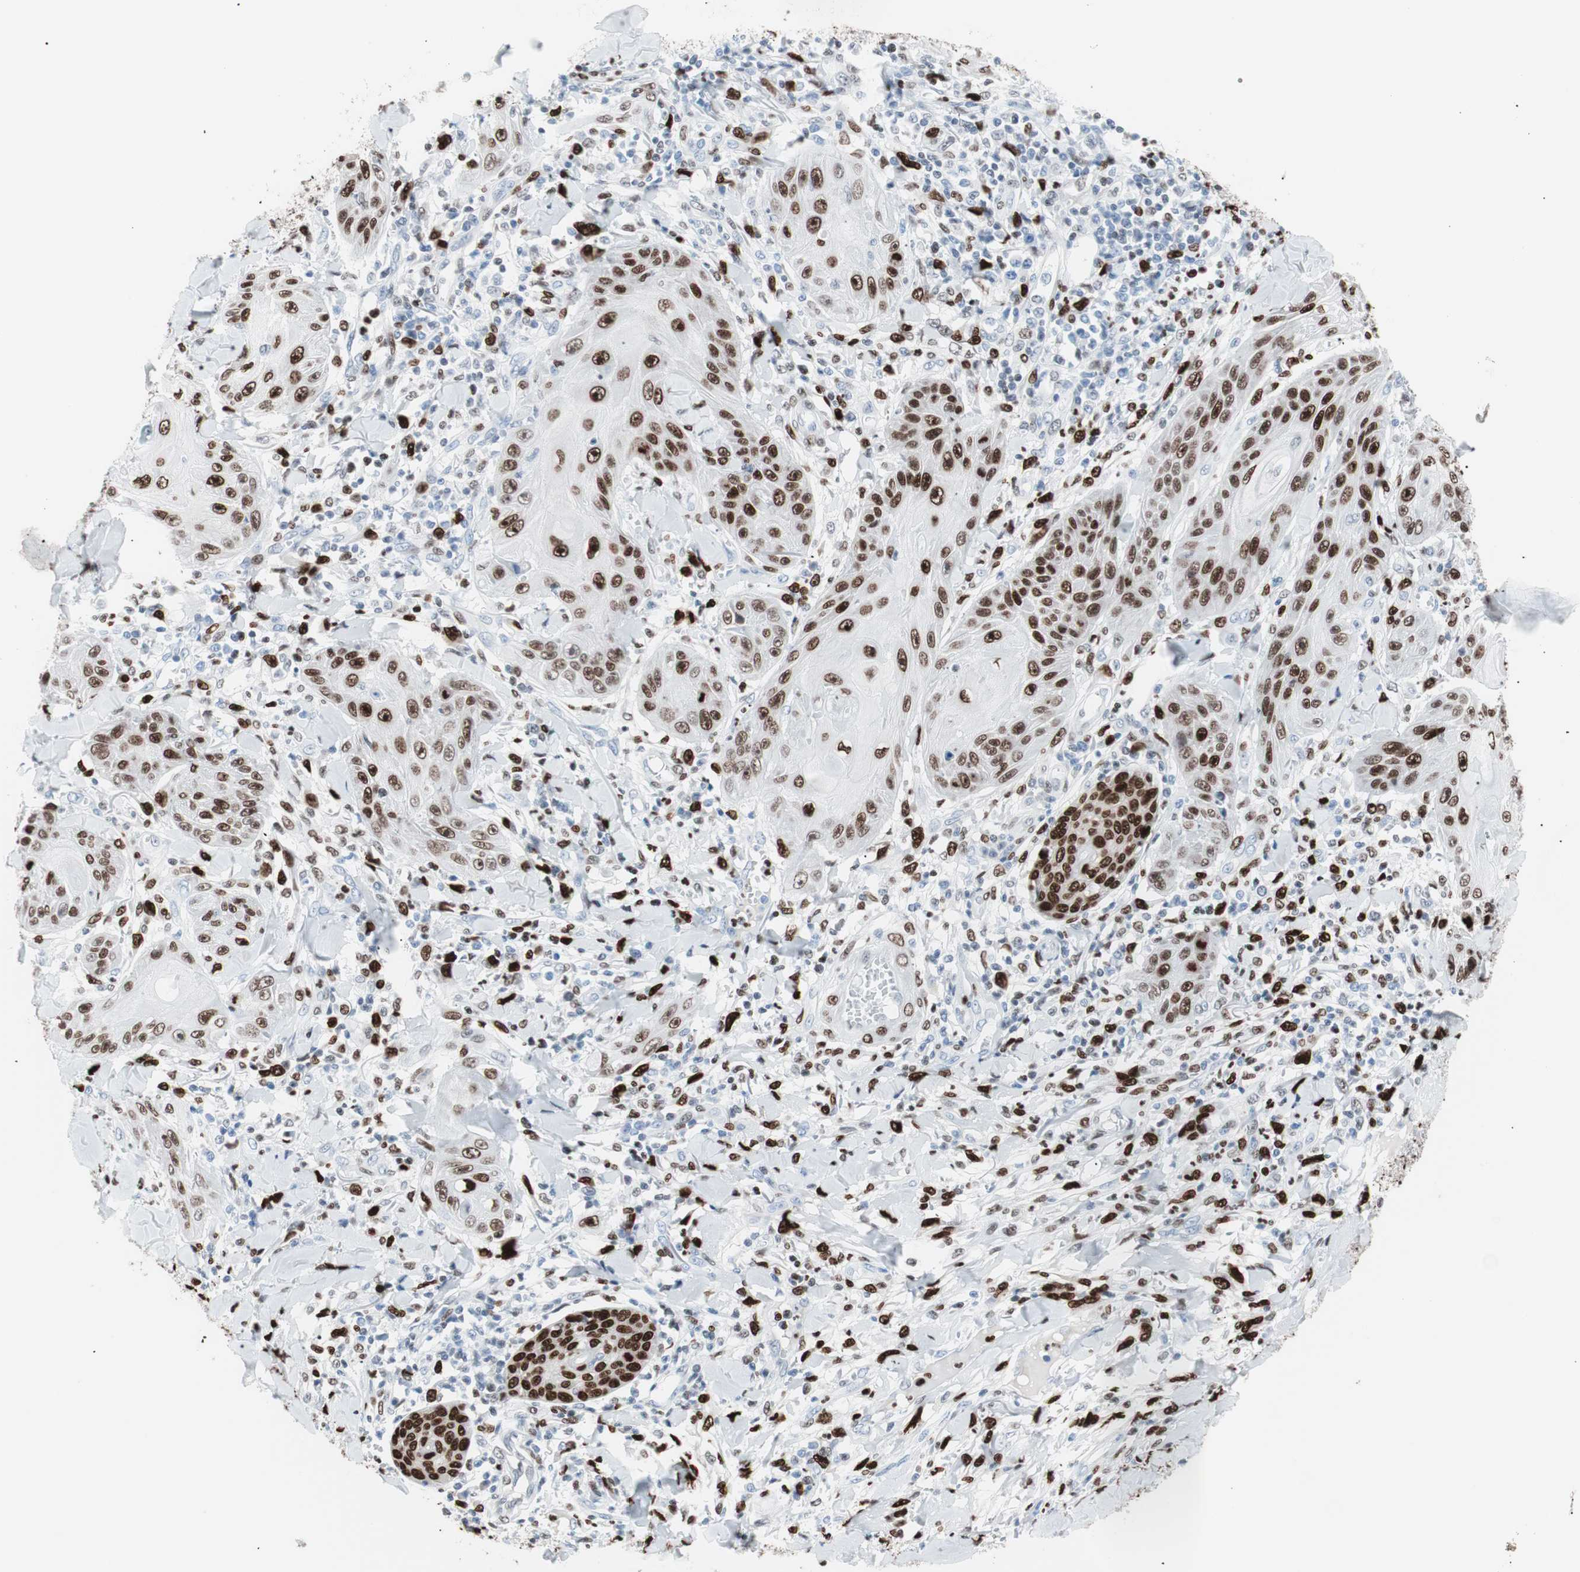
{"staining": {"intensity": "strong", "quantity": ">75%", "location": "nuclear"}, "tissue": "skin cancer", "cell_type": "Tumor cells", "image_type": "cancer", "snomed": [{"axis": "morphology", "description": "Squamous cell carcinoma, NOS"}, {"axis": "topography", "description": "Skin"}], "caption": "High-magnification brightfield microscopy of squamous cell carcinoma (skin) stained with DAB (brown) and counterstained with hematoxylin (blue). tumor cells exhibit strong nuclear positivity is appreciated in about>75% of cells.", "gene": "CEBPB", "patient": {"sex": "female", "age": 78}}